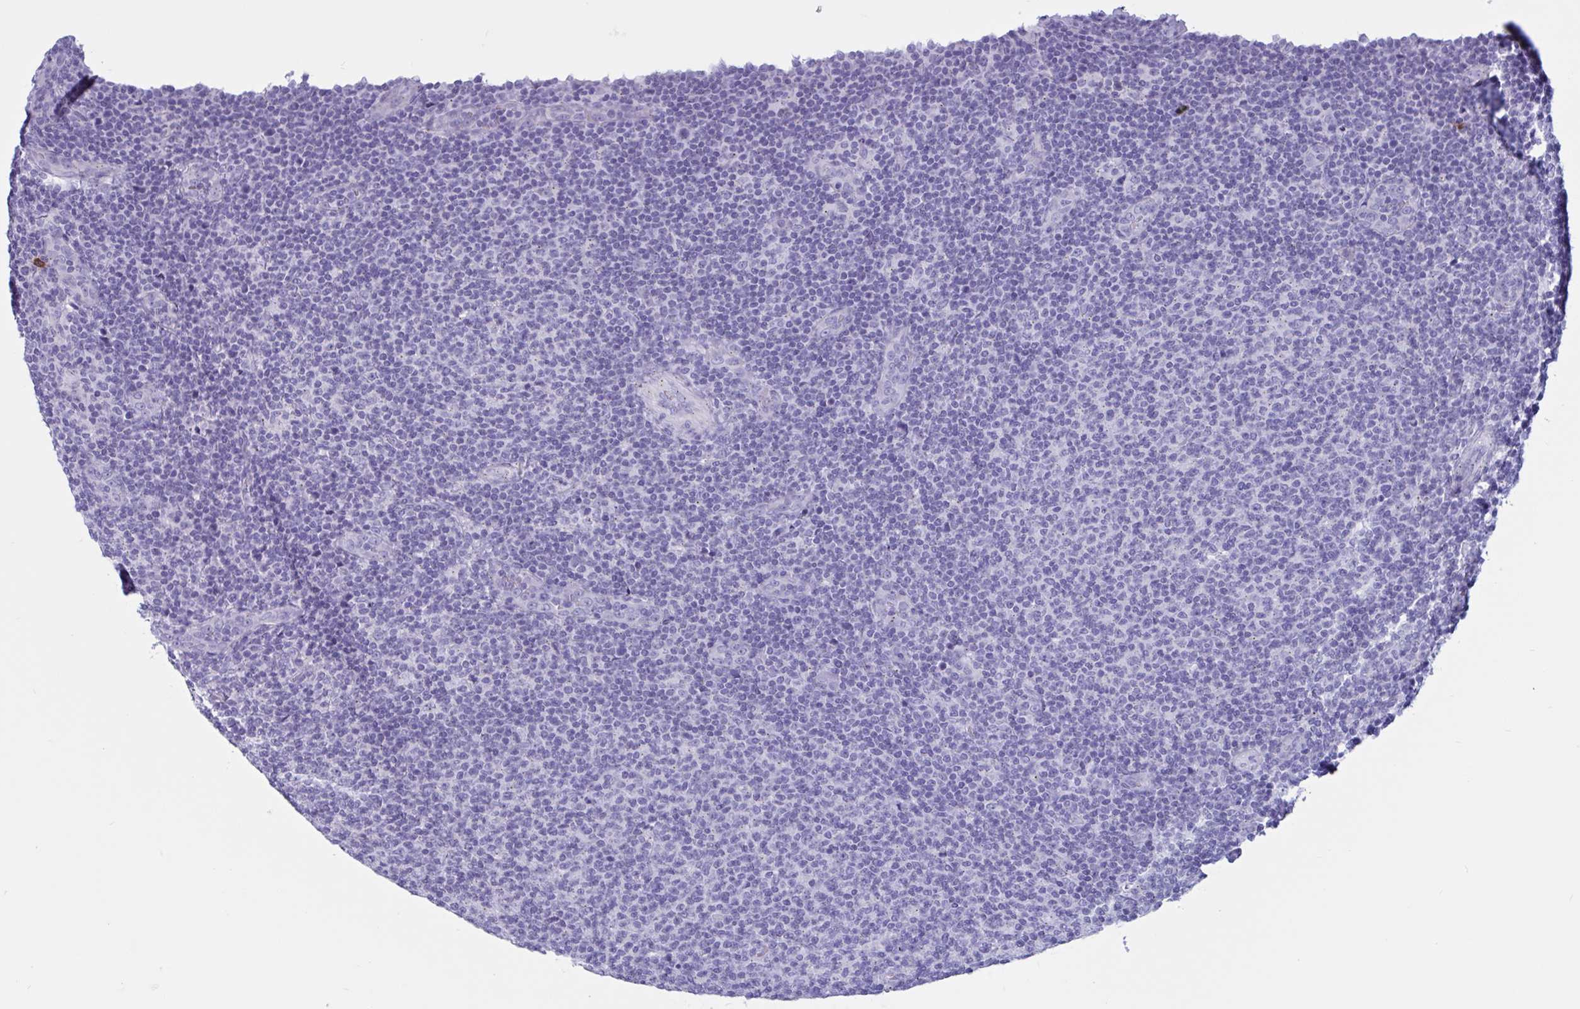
{"staining": {"intensity": "negative", "quantity": "none", "location": "none"}, "tissue": "lymphoma", "cell_type": "Tumor cells", "image_type": "cancer", "snomed": [{"axis": "morphology", "description": "Malignant lymphoma, non-Hodgkin's type, Low grade"}, {"axis": "topography", "description": "Lymph node"}], "caption": "Immunohistochemistry image of neoplastic tissue: low-grade malignant lymphoma, non-Hodgkin's type stained with DAB shows no significant protein positivity in tumor cells.", "gene": "RNASE3", "patient": {"sex": "male", "age": 66}}